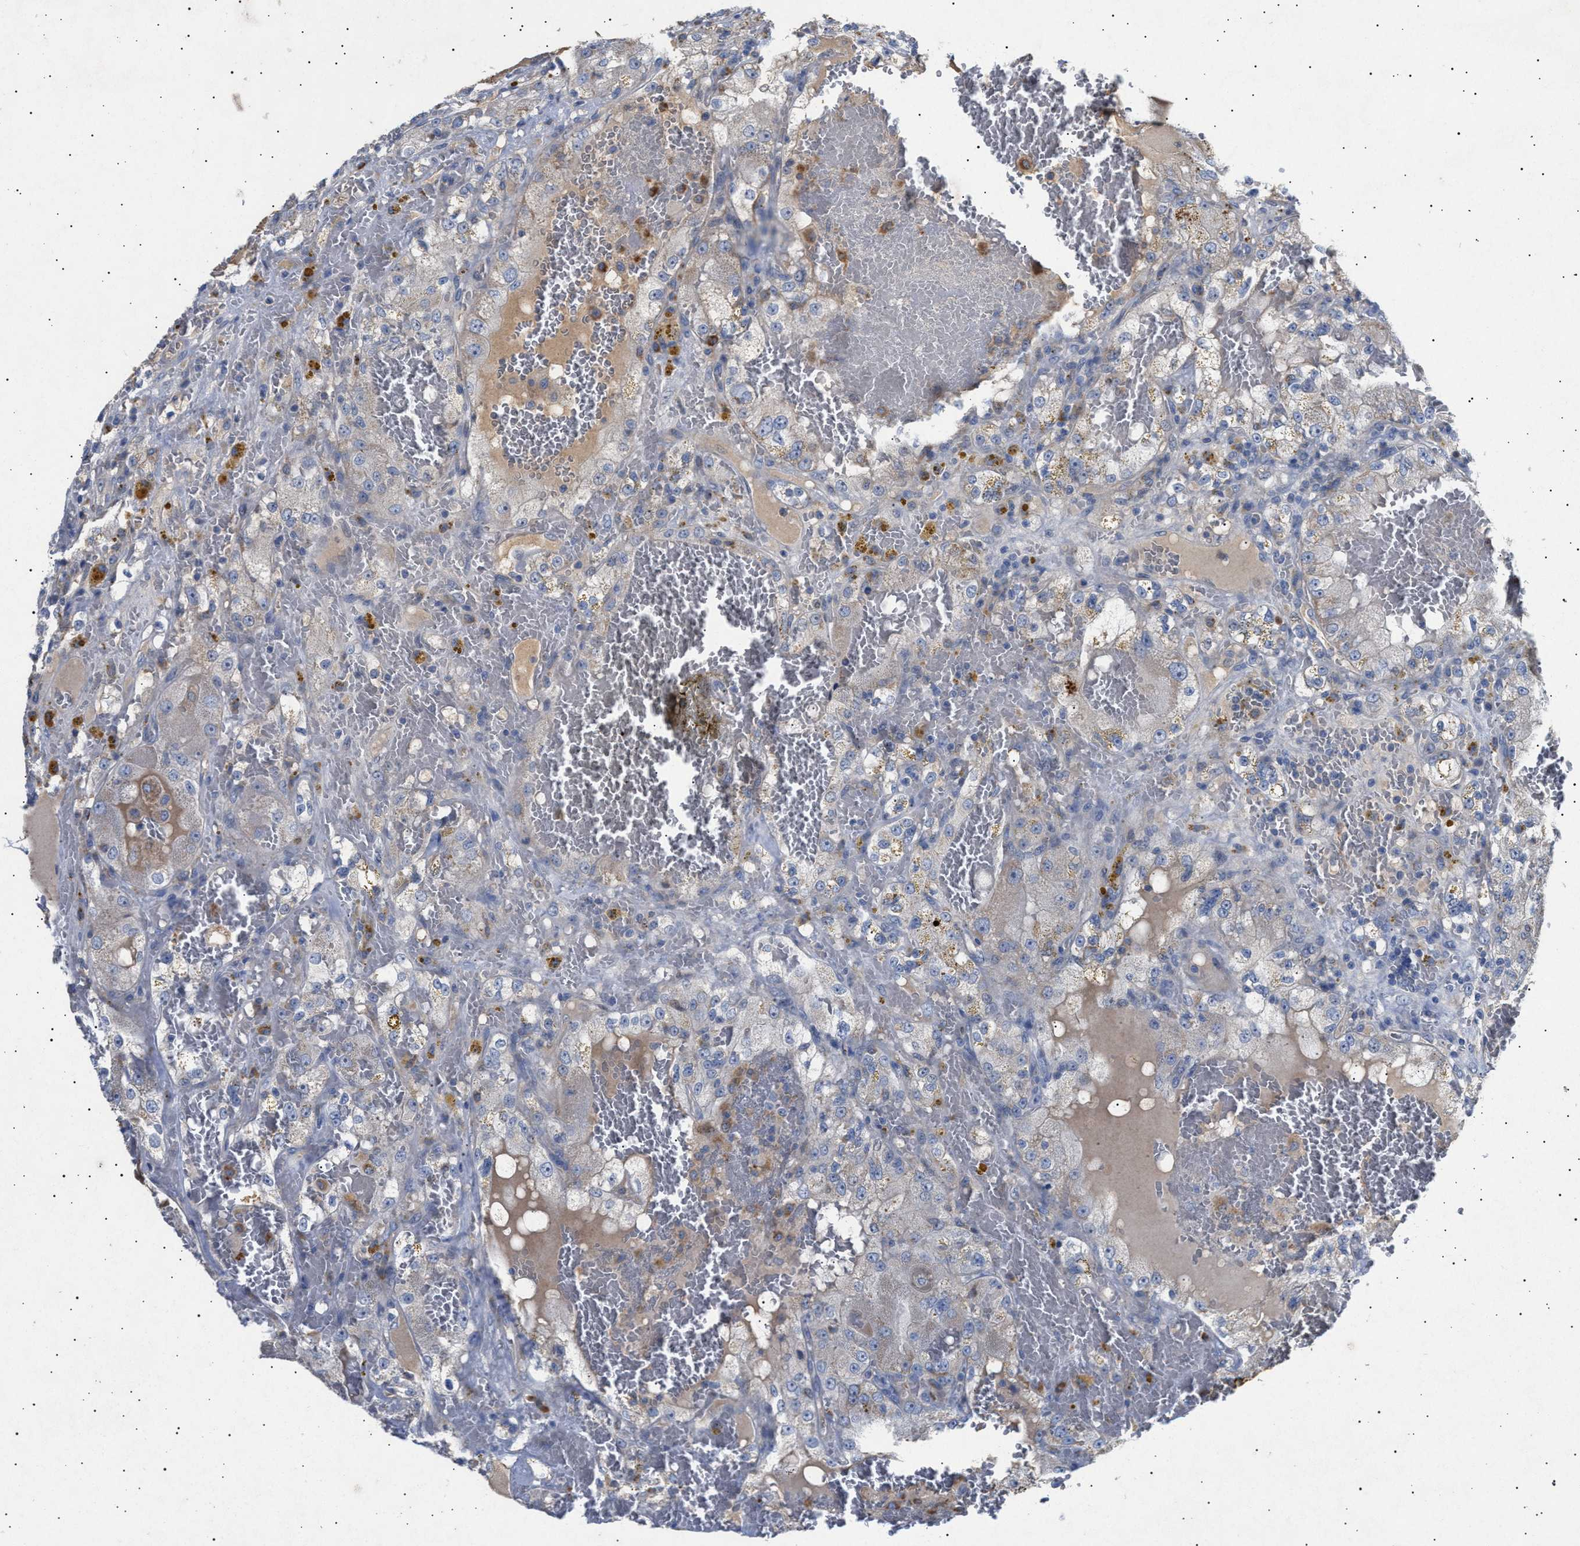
{"staining": {"intensity": "negative", "quantity": "none", "location": "none"}, "tissue": "renal cancer", "cell_type": "Tumor cells", "image_type": "cancer", "snomed": [{"axis": "morphology", "description": "Normal tissue, NOS"}, {"axis": "morphology", "description": "Adenocarcinoma, NOS"}, {"axis": "topography", "description": "Kidney"}], "caption": "Immunohistochemistry photomicrograph of human renal cancer stained for a protein (brown), which exhibits no staining in tumor cells.", "gene": "SIRT5", "patient": {"sex": "male", "age": 61}}